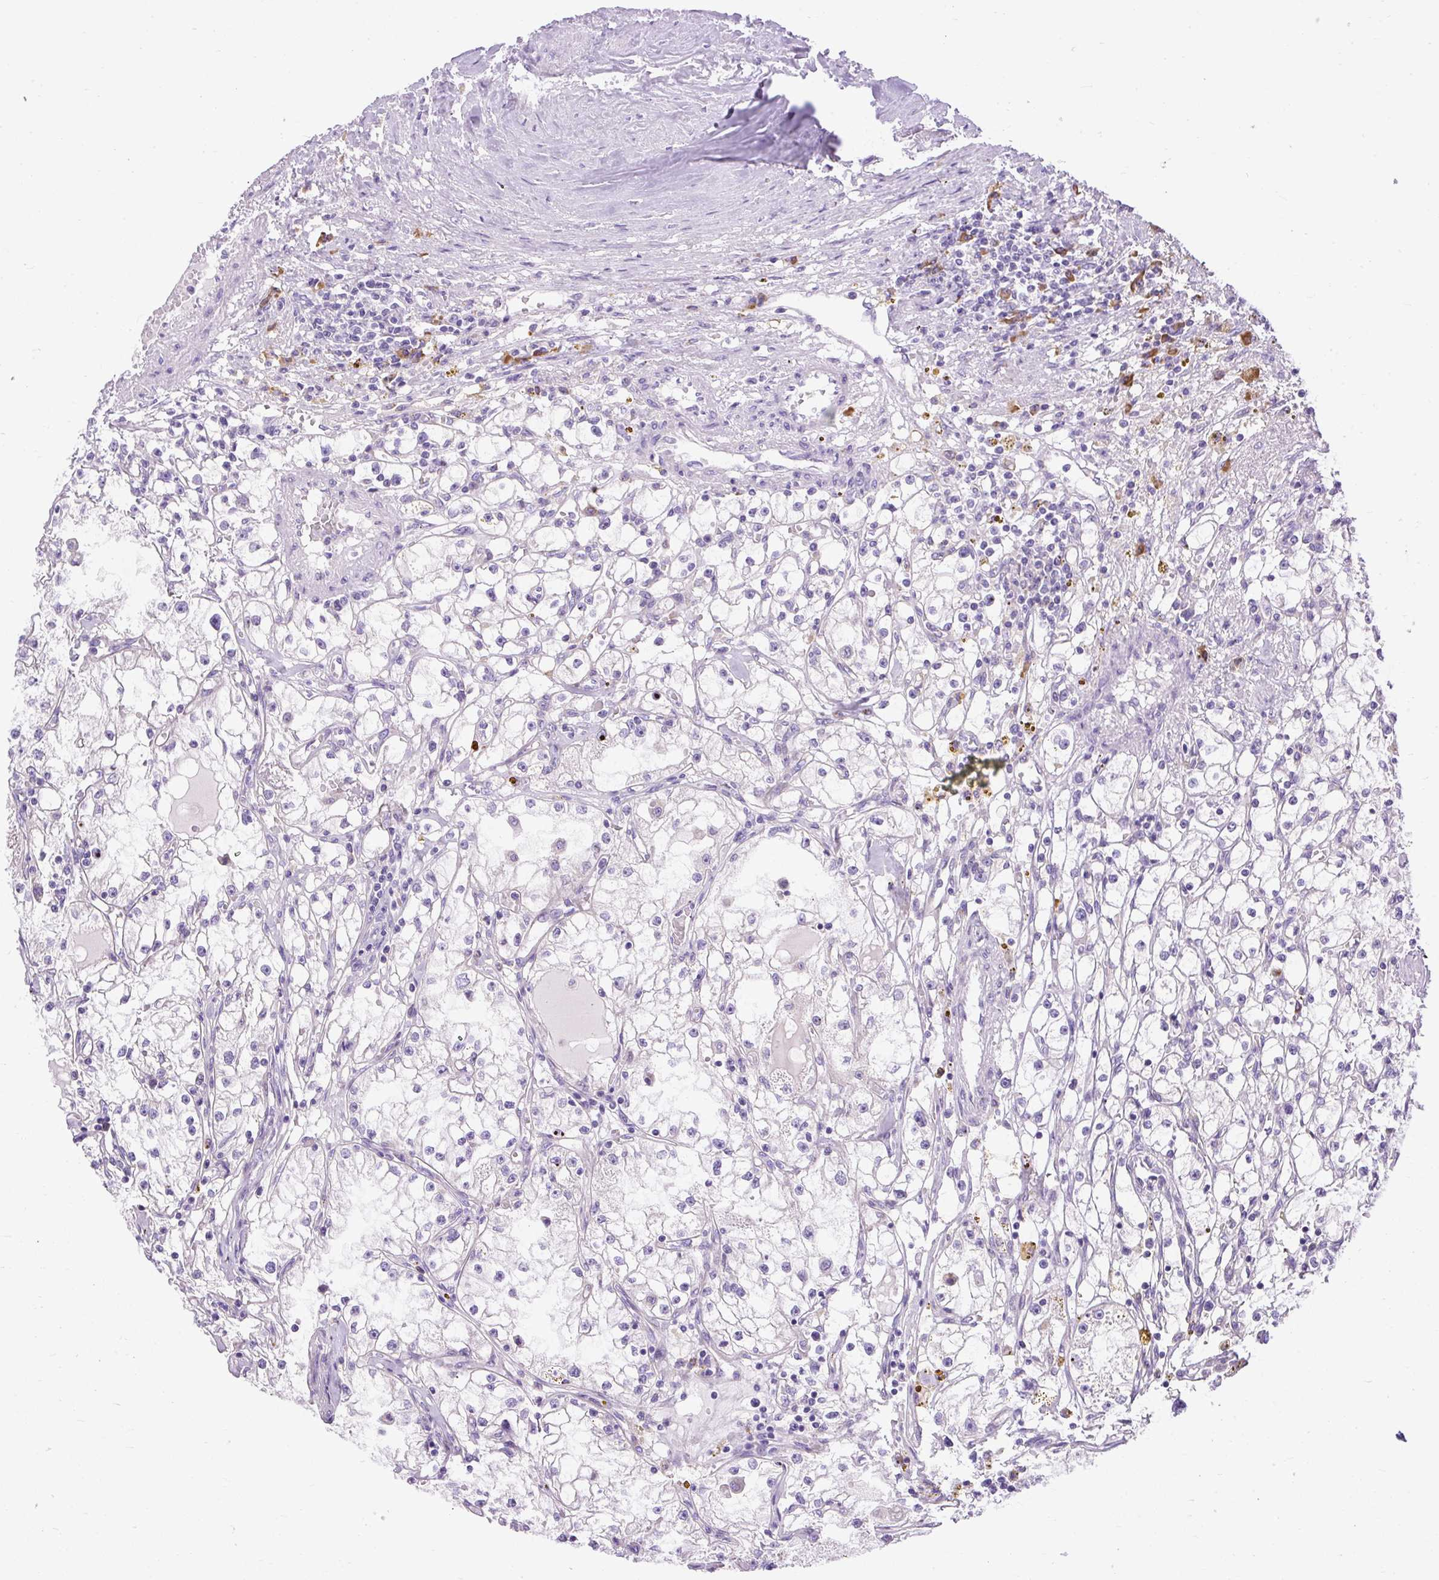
{"staining": {"intensity": "negative", "quantity": "none", "location": "none"}, "tissue": "renal cancer", "cell_type": "Tumor cells", "image_type": "cancer", "snomed": [{"axis": "morphology", "description": "Adenocarcinoma, NOS"}, {"axis": "topography", "description": "Kidney"}], "caption": "Immunohistochemical staining of renal cancer (adenocarcinoma) demonstrates no significant staining in tumor cells.", "gene": "SYBU", "patient": {"sex": "male", "age": 56}}